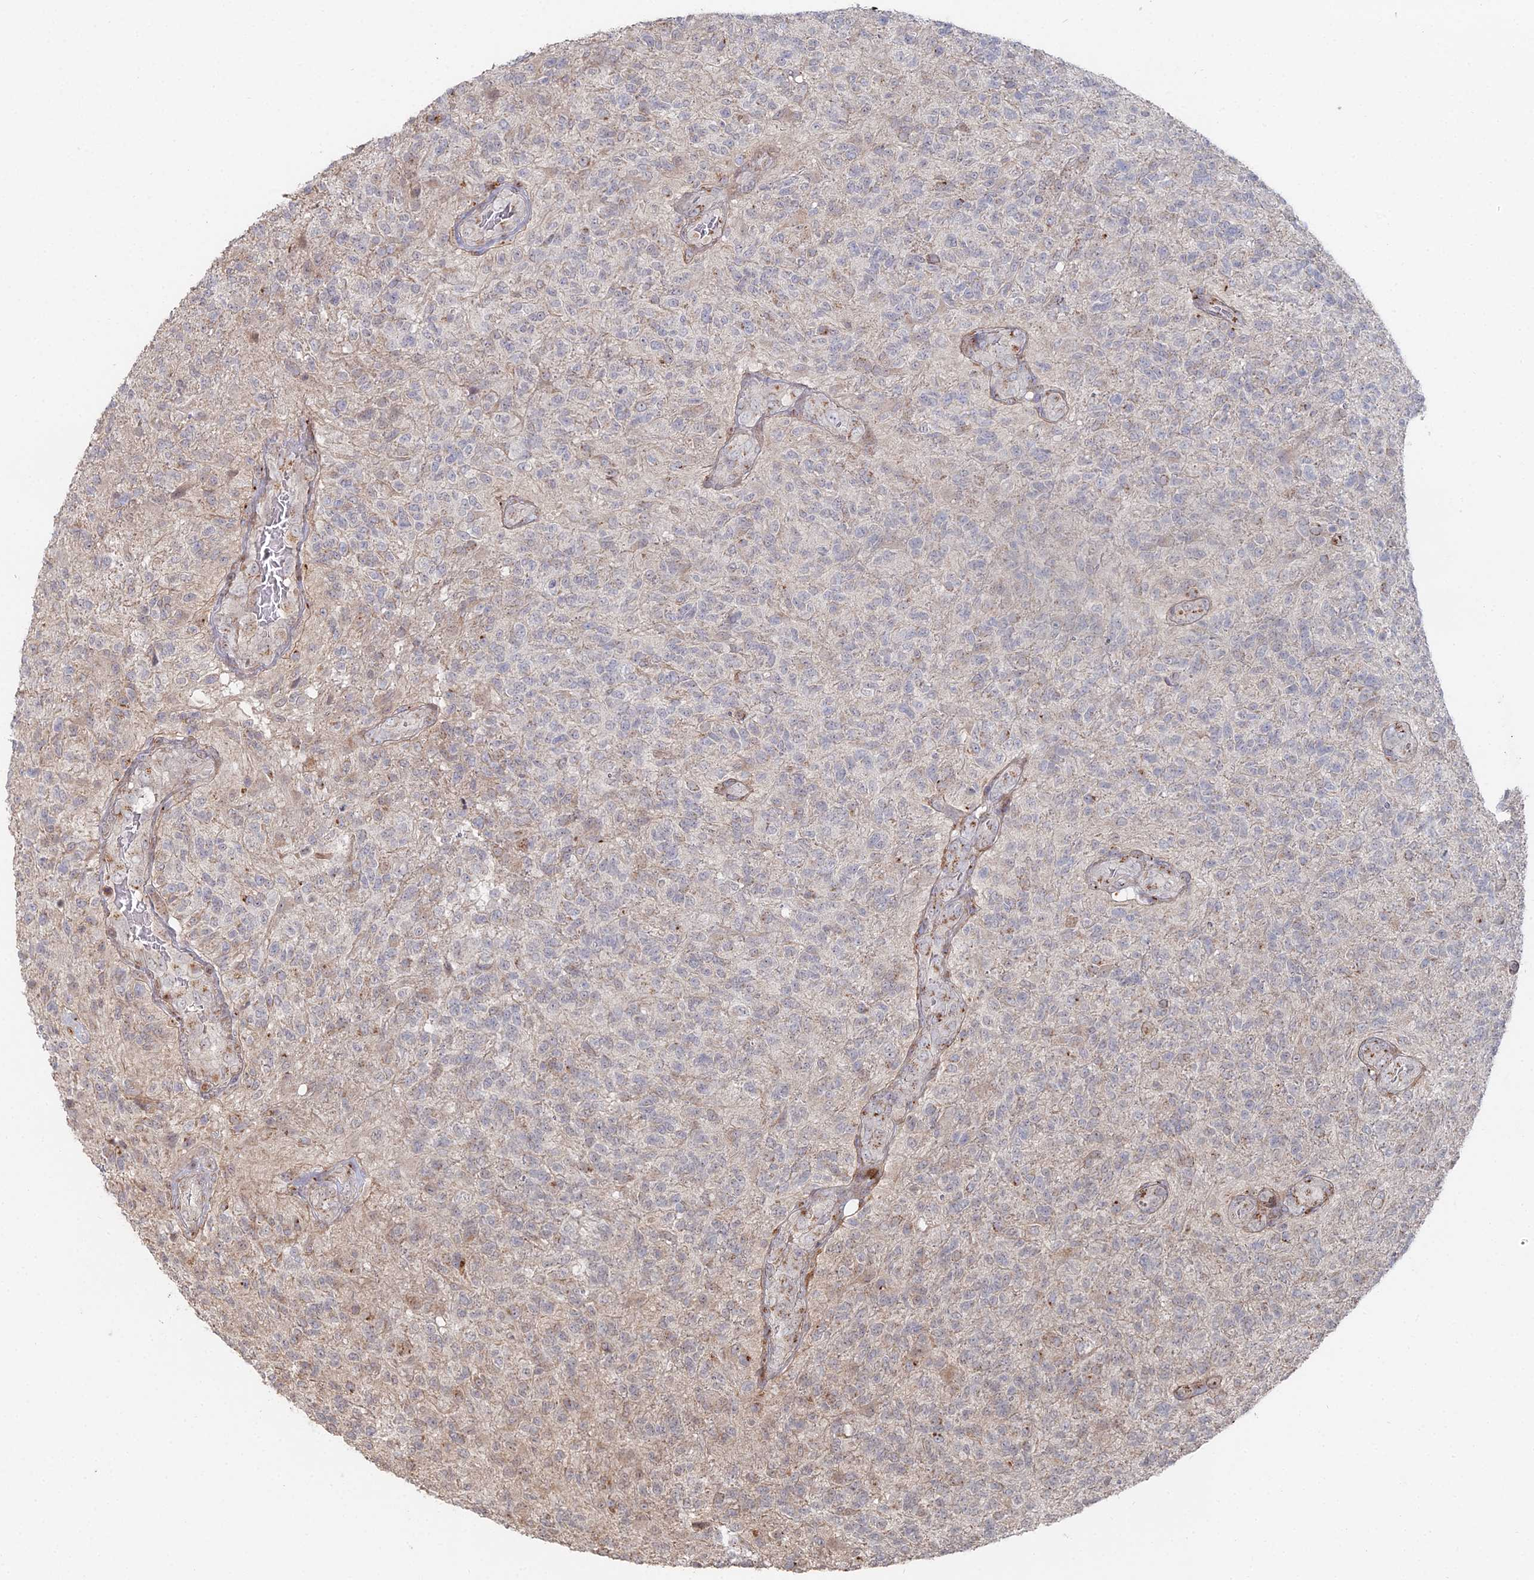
{"staining": {"intensity": "negative", "quantity": "none", "location": "none"}, "tissue": "glioma", "cell_type": "Tumor cells", "image_type": "cancer", "snomed": [{"axis": "morphology", "description": "Glioma, malignant, High grade"}, {"axis": "topography", "description": "Brain"}], "caption": "Tumor cells show no significant staining in high-grade glioma (malignant). The staining is performed using DAB (3,3'-diaminobenzidine) brown chromogen with nuclei counter-stained in using hematoxylin.", "gene": "SGMS1", "patient": {"sex": "male", "age": 56}}